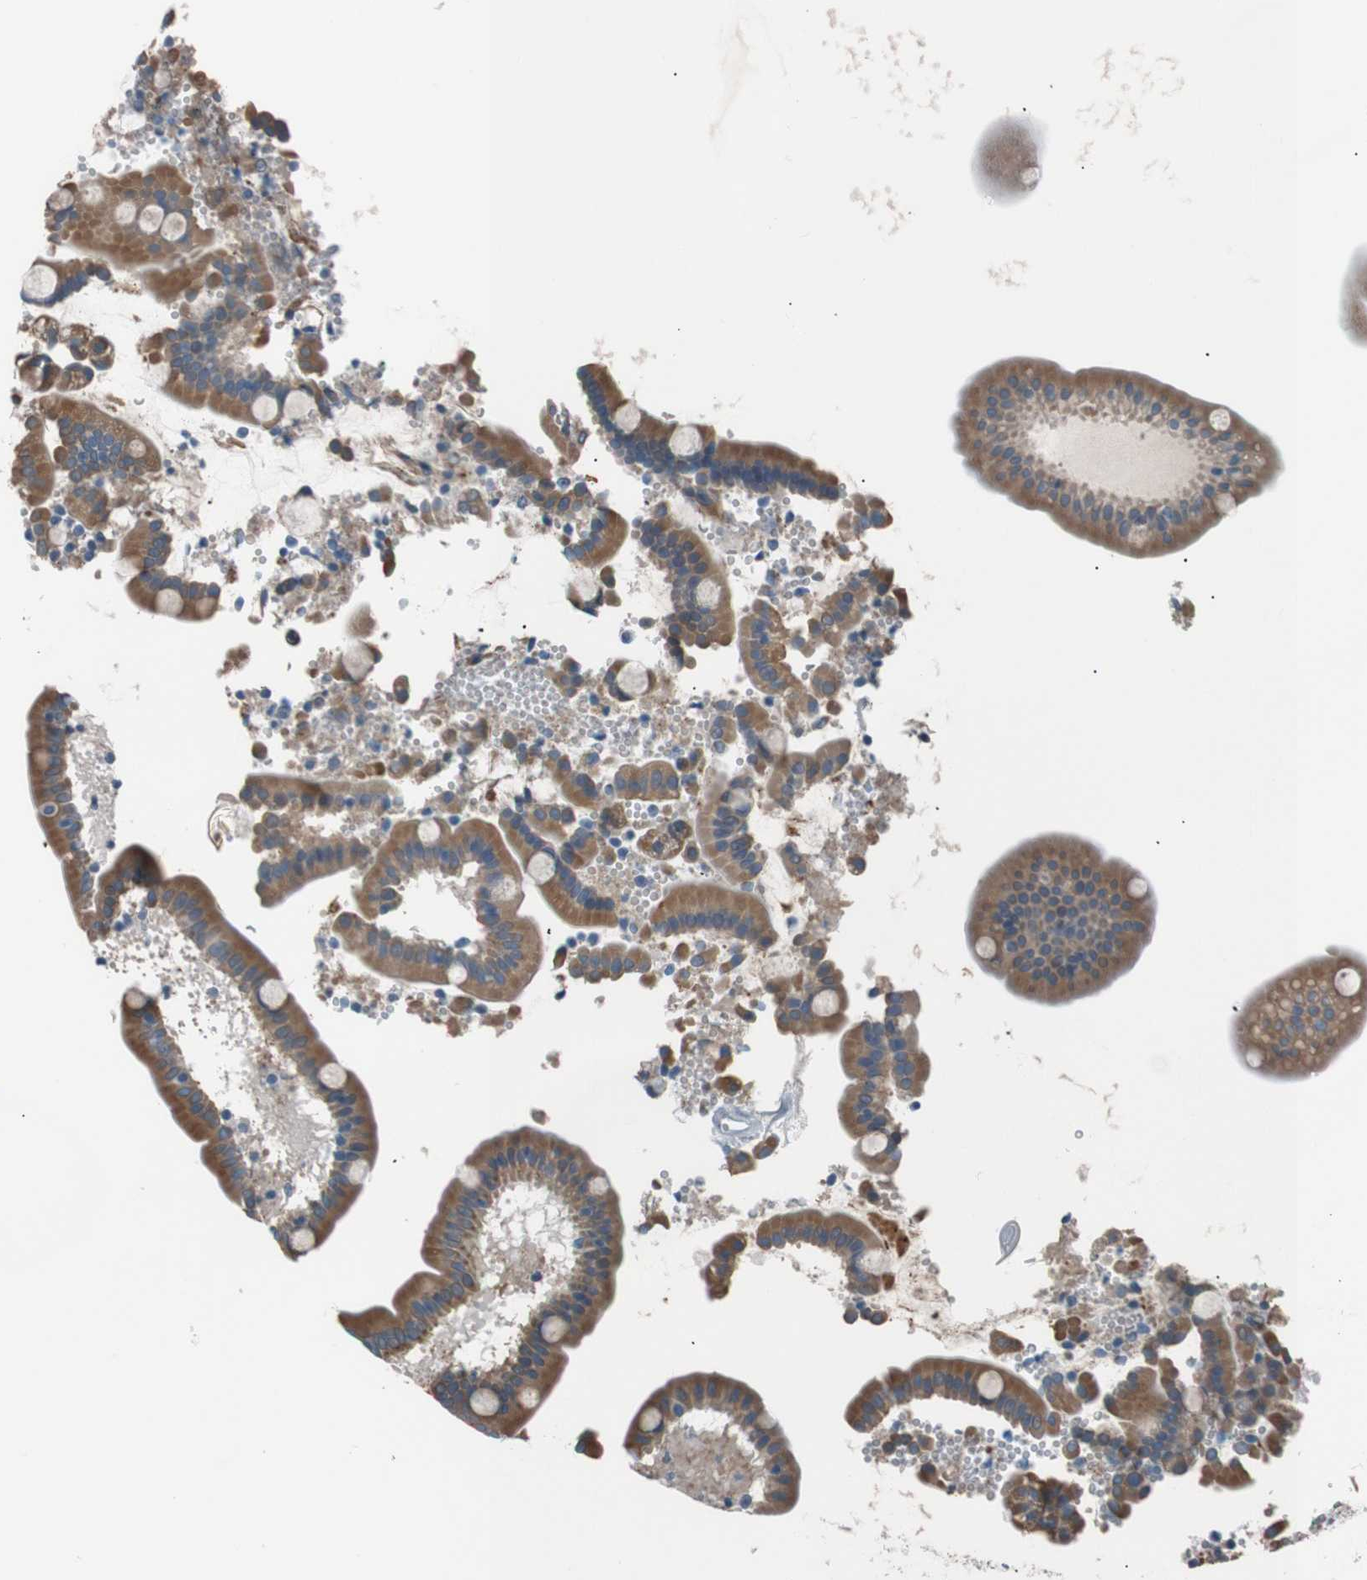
{"staining": {"intensity": "moderate", "quantity": ">75%", "location": "cytoplasmic/membranous"}, "tissue": "duodenum", "cell_type": "Glandular cells", "image_type": "normal", "snomed": [{"axis": "morphology", "description": "Normal tissue, NOS"}, {"axis": "topography", "description": "Duodenum"}], "caption": "Immunohistochemistry micrograph of unremarkable human duodenum stained for a protein (brown), which reveals medium levels of moderate cytoplasmic/membranous positivity in about >75% of glandular cells.", "gene": "SIGMAR1", "patient": {"sex": "male", "age": 54}}